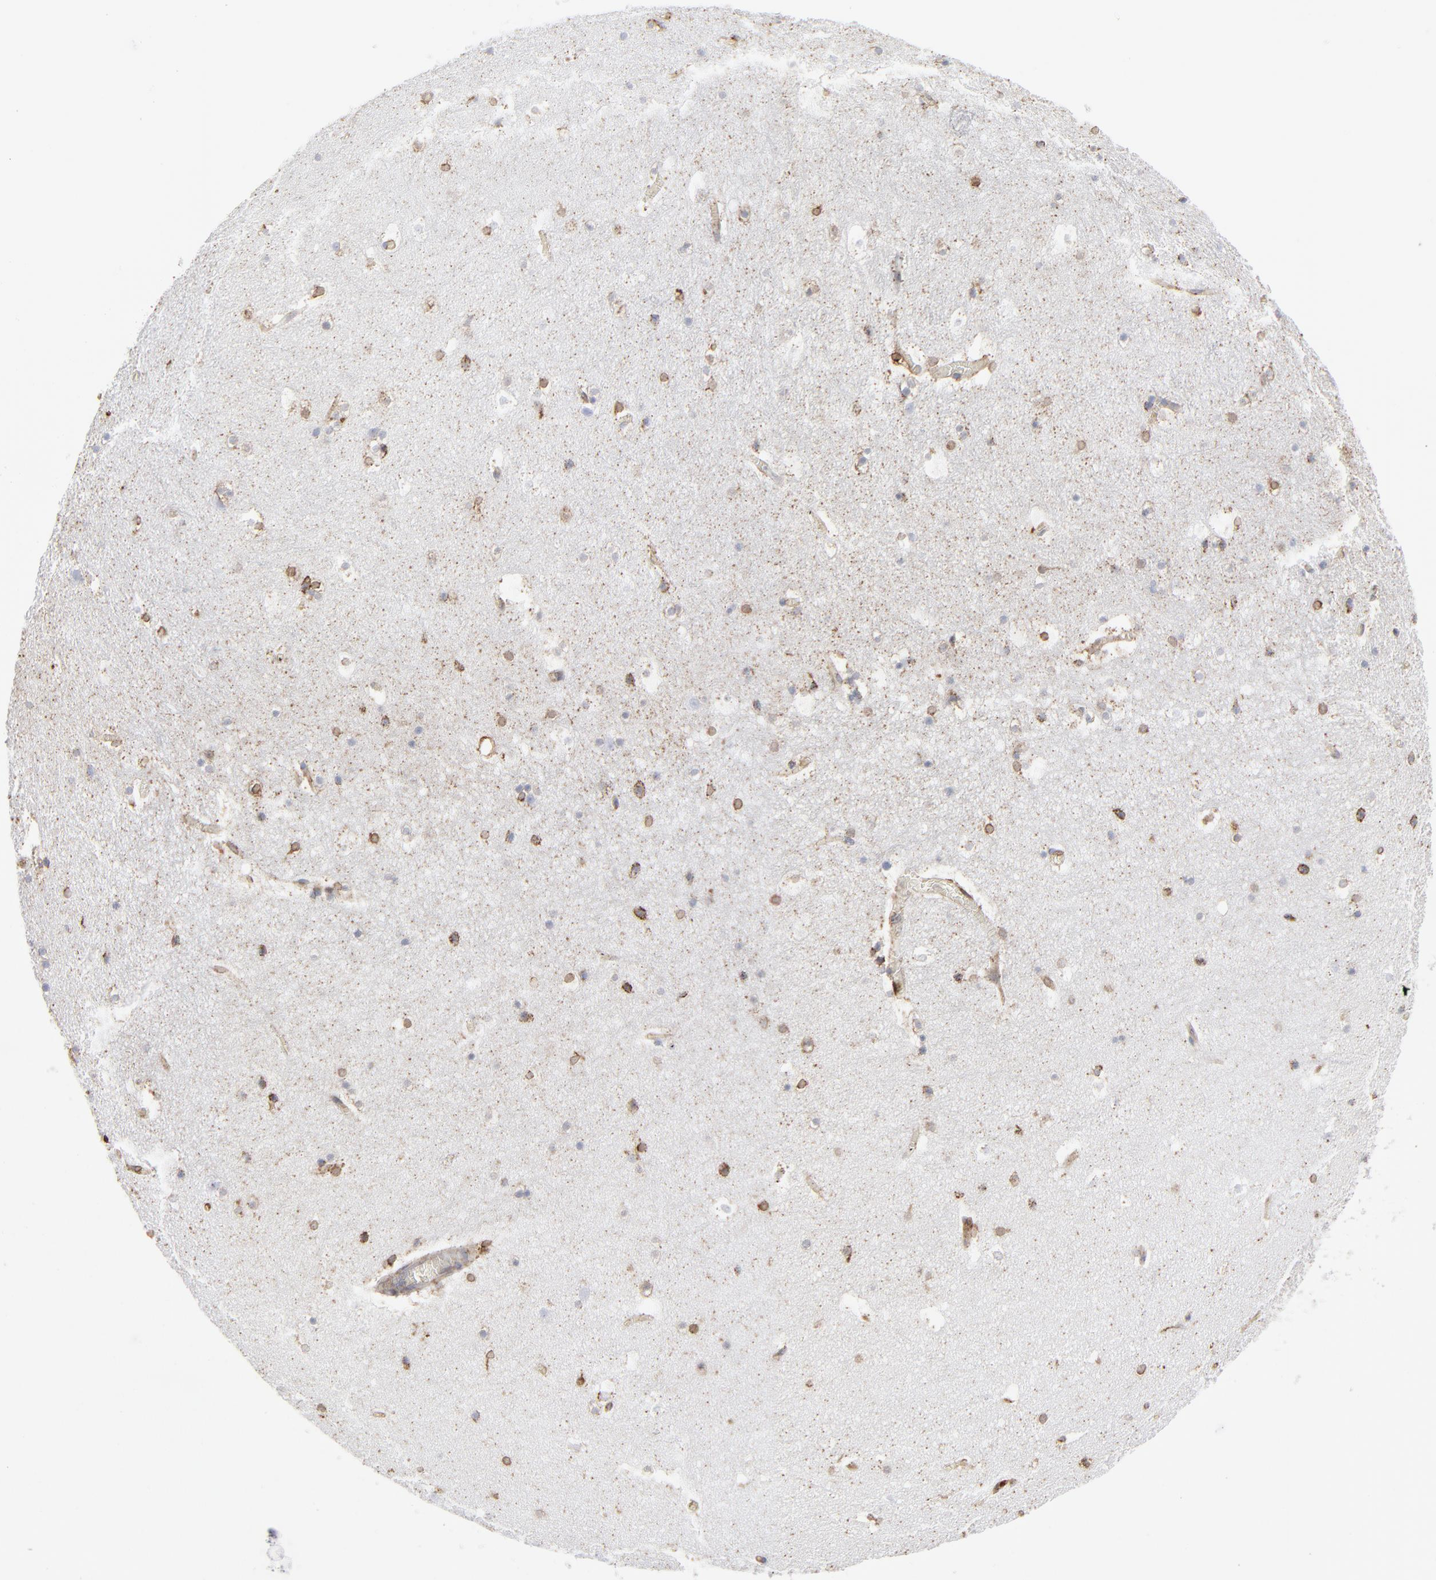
{"staining": {"intensity": "weak", "quantity": "25%-75%", "location": "cytoplasmic/membranous"}, "tissue": "hippocampus", "cell_type": "Glial cells", "image_type": "normal", "snomed": [{"axis": "morphology", "description": "Normal tissue, NOS"}, {"axis": "topography", "description": "Hippocampus"}], "caption": "Protein staining of unremarkable hippocampus reveals weak cytoplasmic/membranous positivity in about 25%-75% of glial cells.", "gene": "ANXA5", "patient": {"sex": "male", "age": 45}}